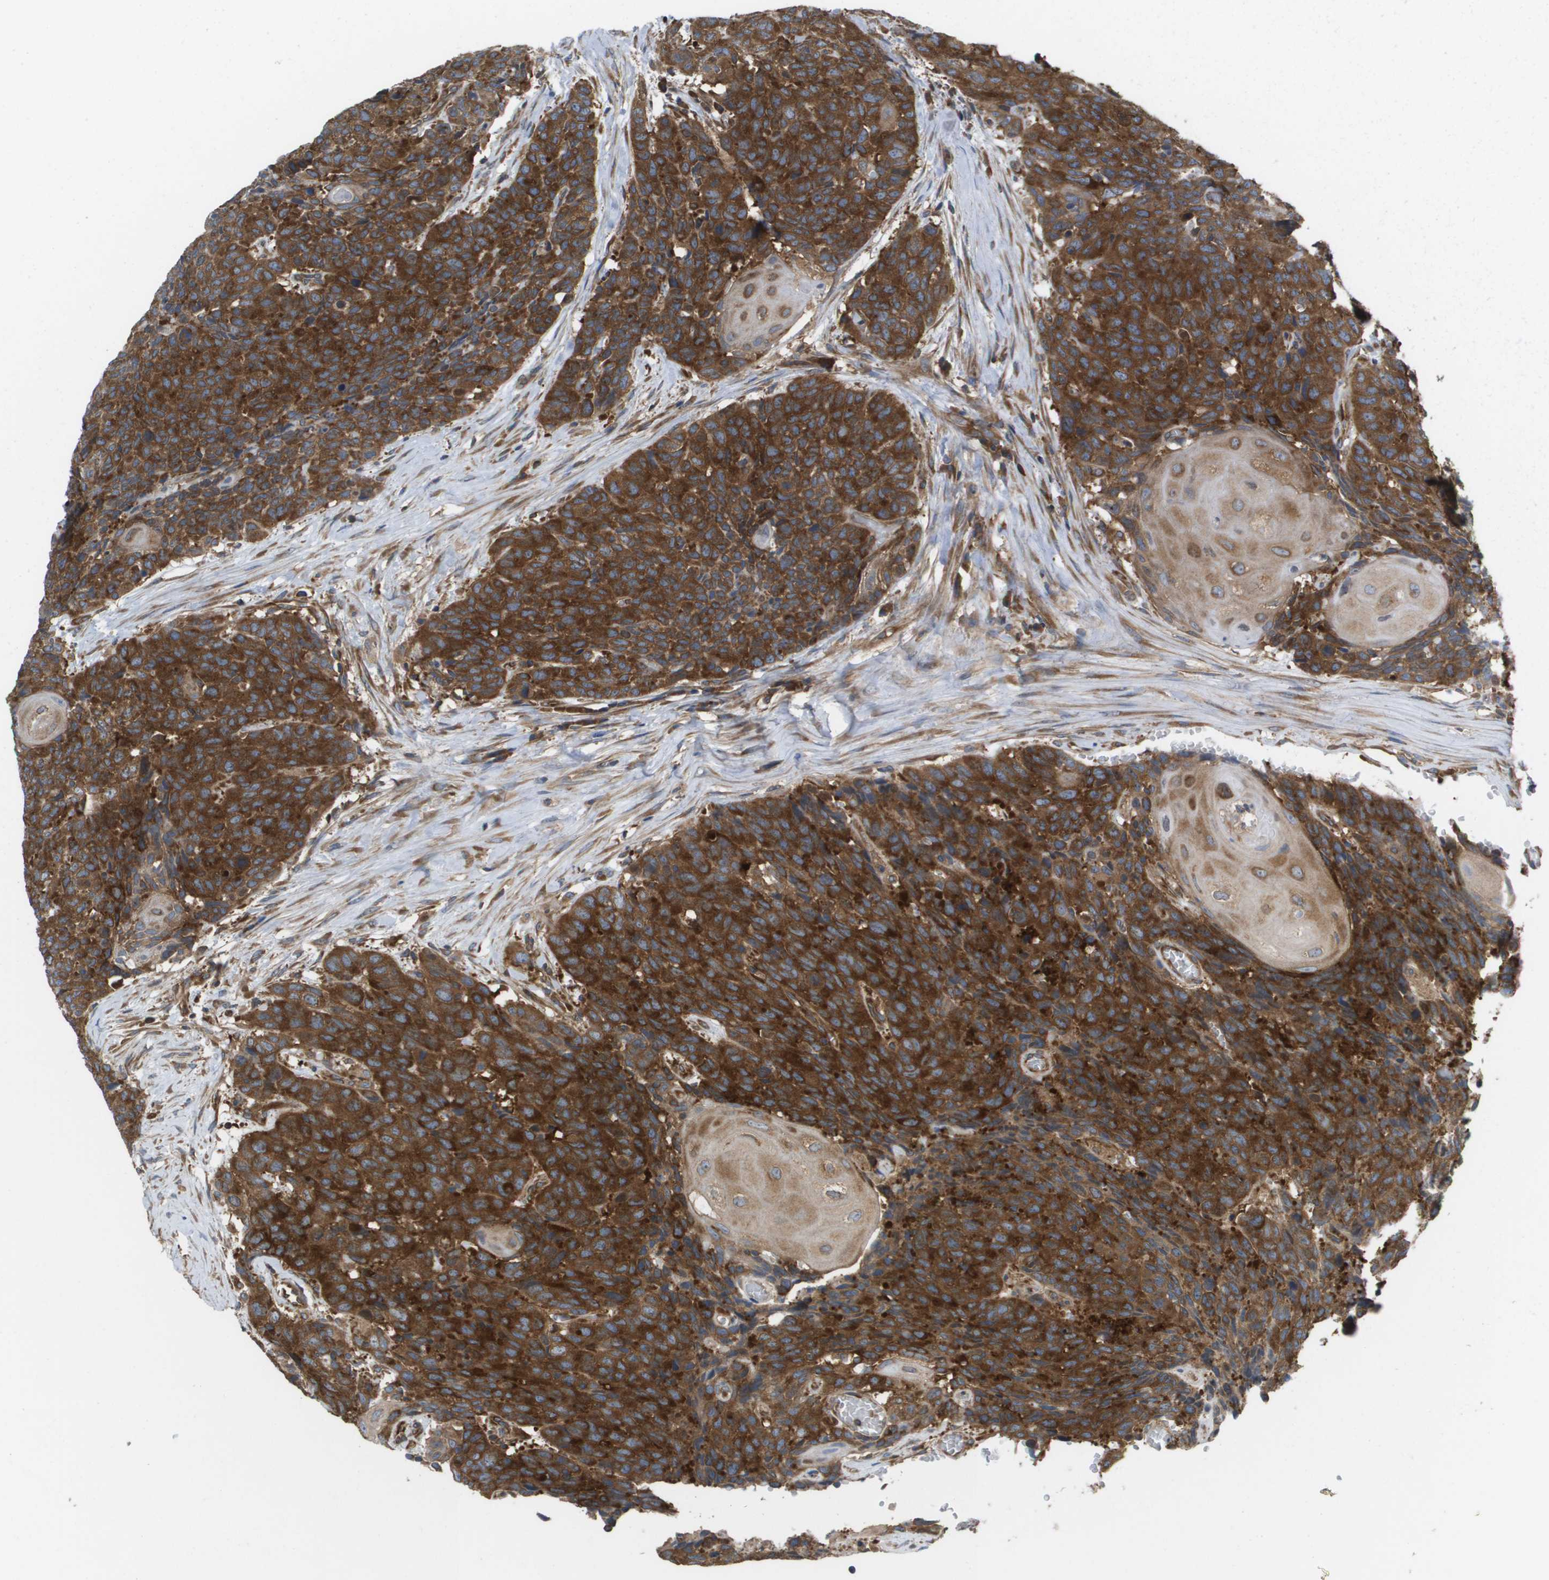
{"staining": {"intensity": "strong", "quantity": ">75%", "location": "cytoplasmic/membranous"}, "tissue": "head and neck cancer", "cell_type": "Tumor cells", "image_type": "cancer", "snomed": [{"axis": "morphology", "description": "Squamous cell carcinoma, NOS"}, {"axis": "topography", "description": "Head-Neck"}], "caption": "High-magnification brightfield microscopy of head and neck squamous cell carcinoma stained with DAB (brown) and counterstained with hematoxylin (blue). tumor cells exhibit strong cytoplasmic/membranous expression is seen in about>75% of cells.", "gene": "EIF4G2", "patient": {"sex": "male", "age": 66}}